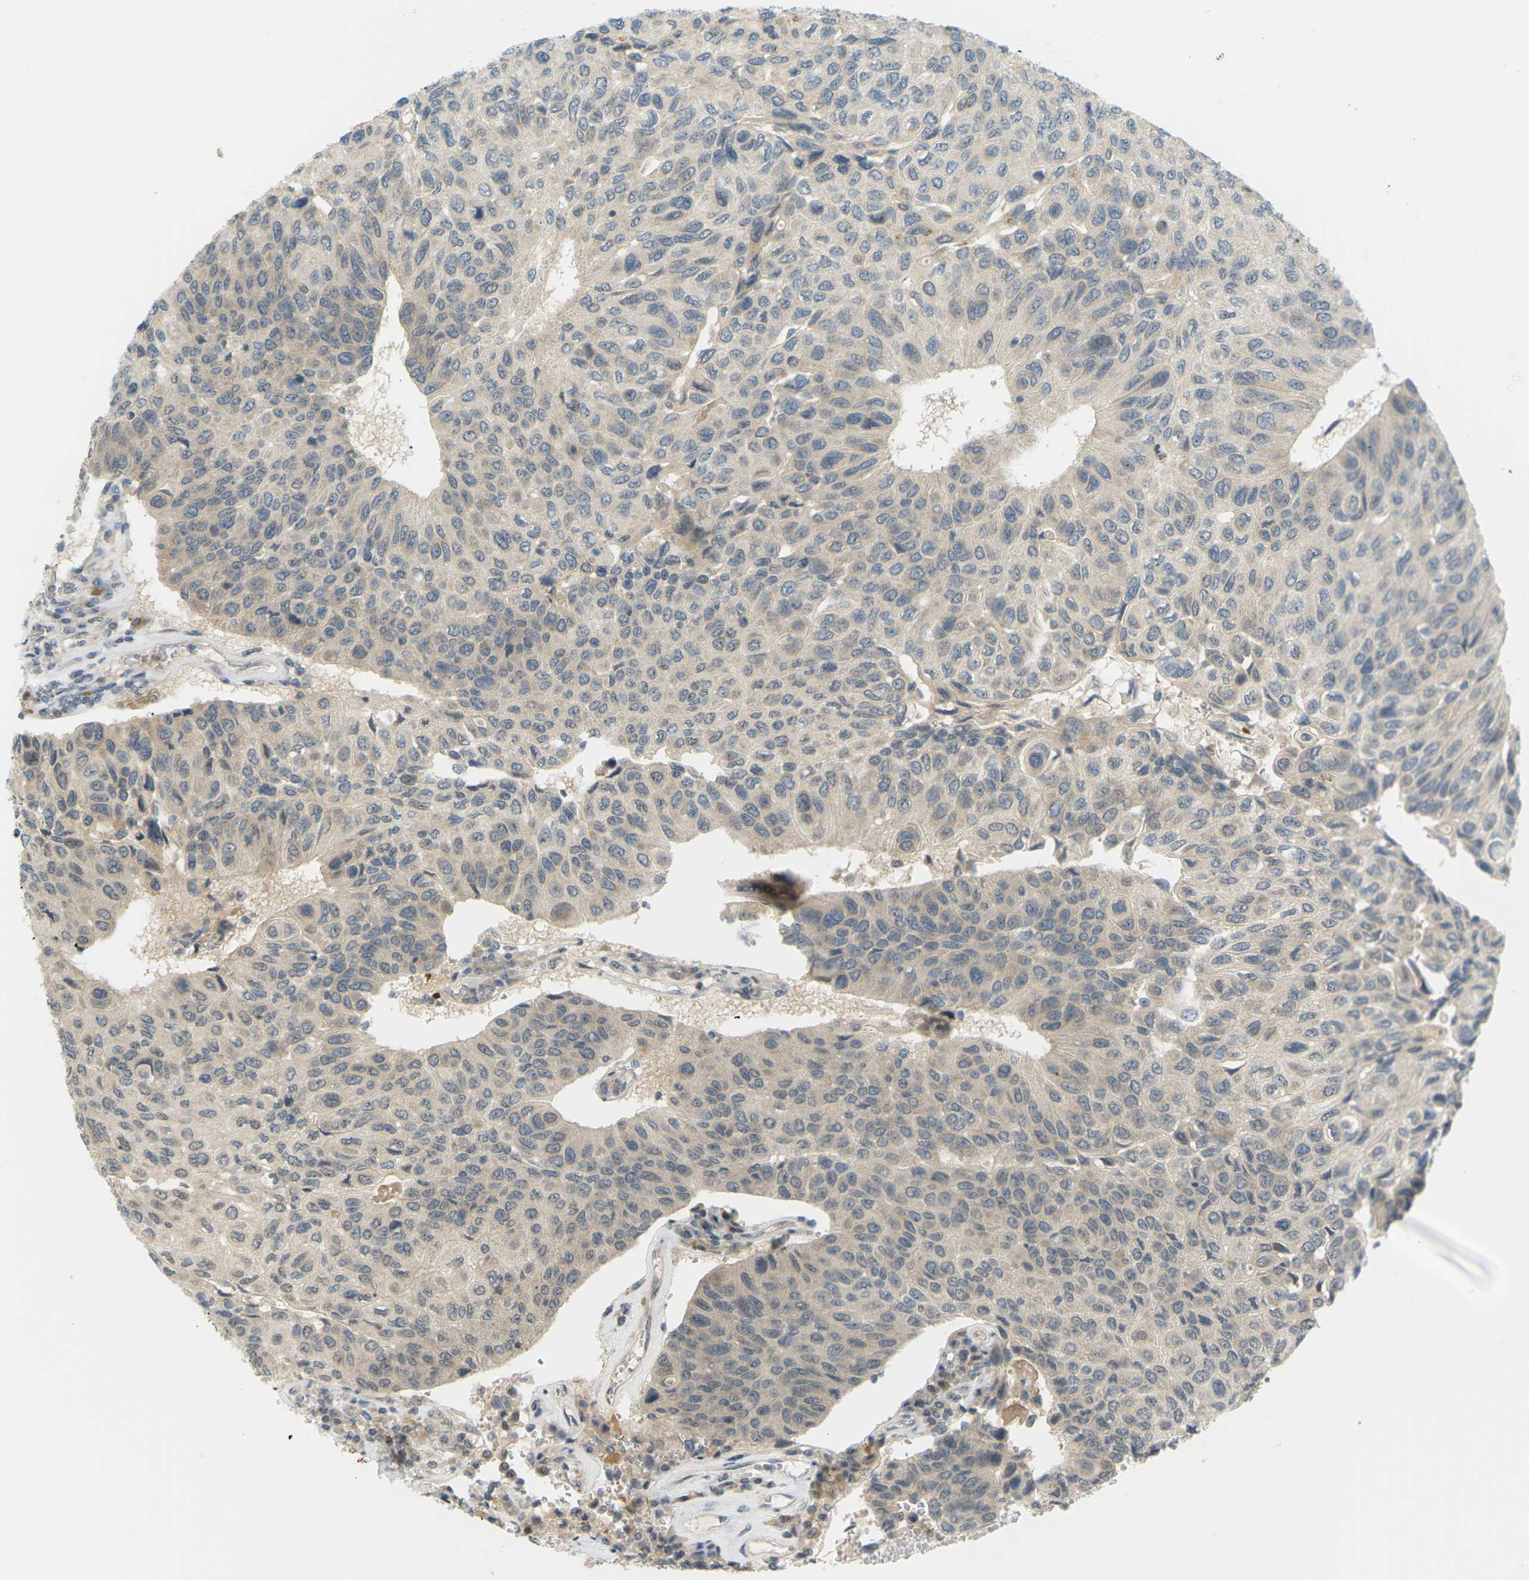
{"staining": {"intensity": "weak", "quantity": ">75%", "location": "cytoplasmic/membranous"}, "tissue": "urothelial cancer", "cell_type": "Tumor cells", "image_type": "cancer", "snomed": [{"axis": "morphology", "description": "Urothelial carcinoma, High grade"}, {"axis": "topography", "description": "Urinary bladder"}], "caption": "This photomicrograph reveals IHC staining of urothelial carcinoma (high-grade), with low weak cytoplasmic/membranous positivity in about >75% of tumor cells.", "gene": "SOCS6", "patient": {"sex": "male", "age": 66}}